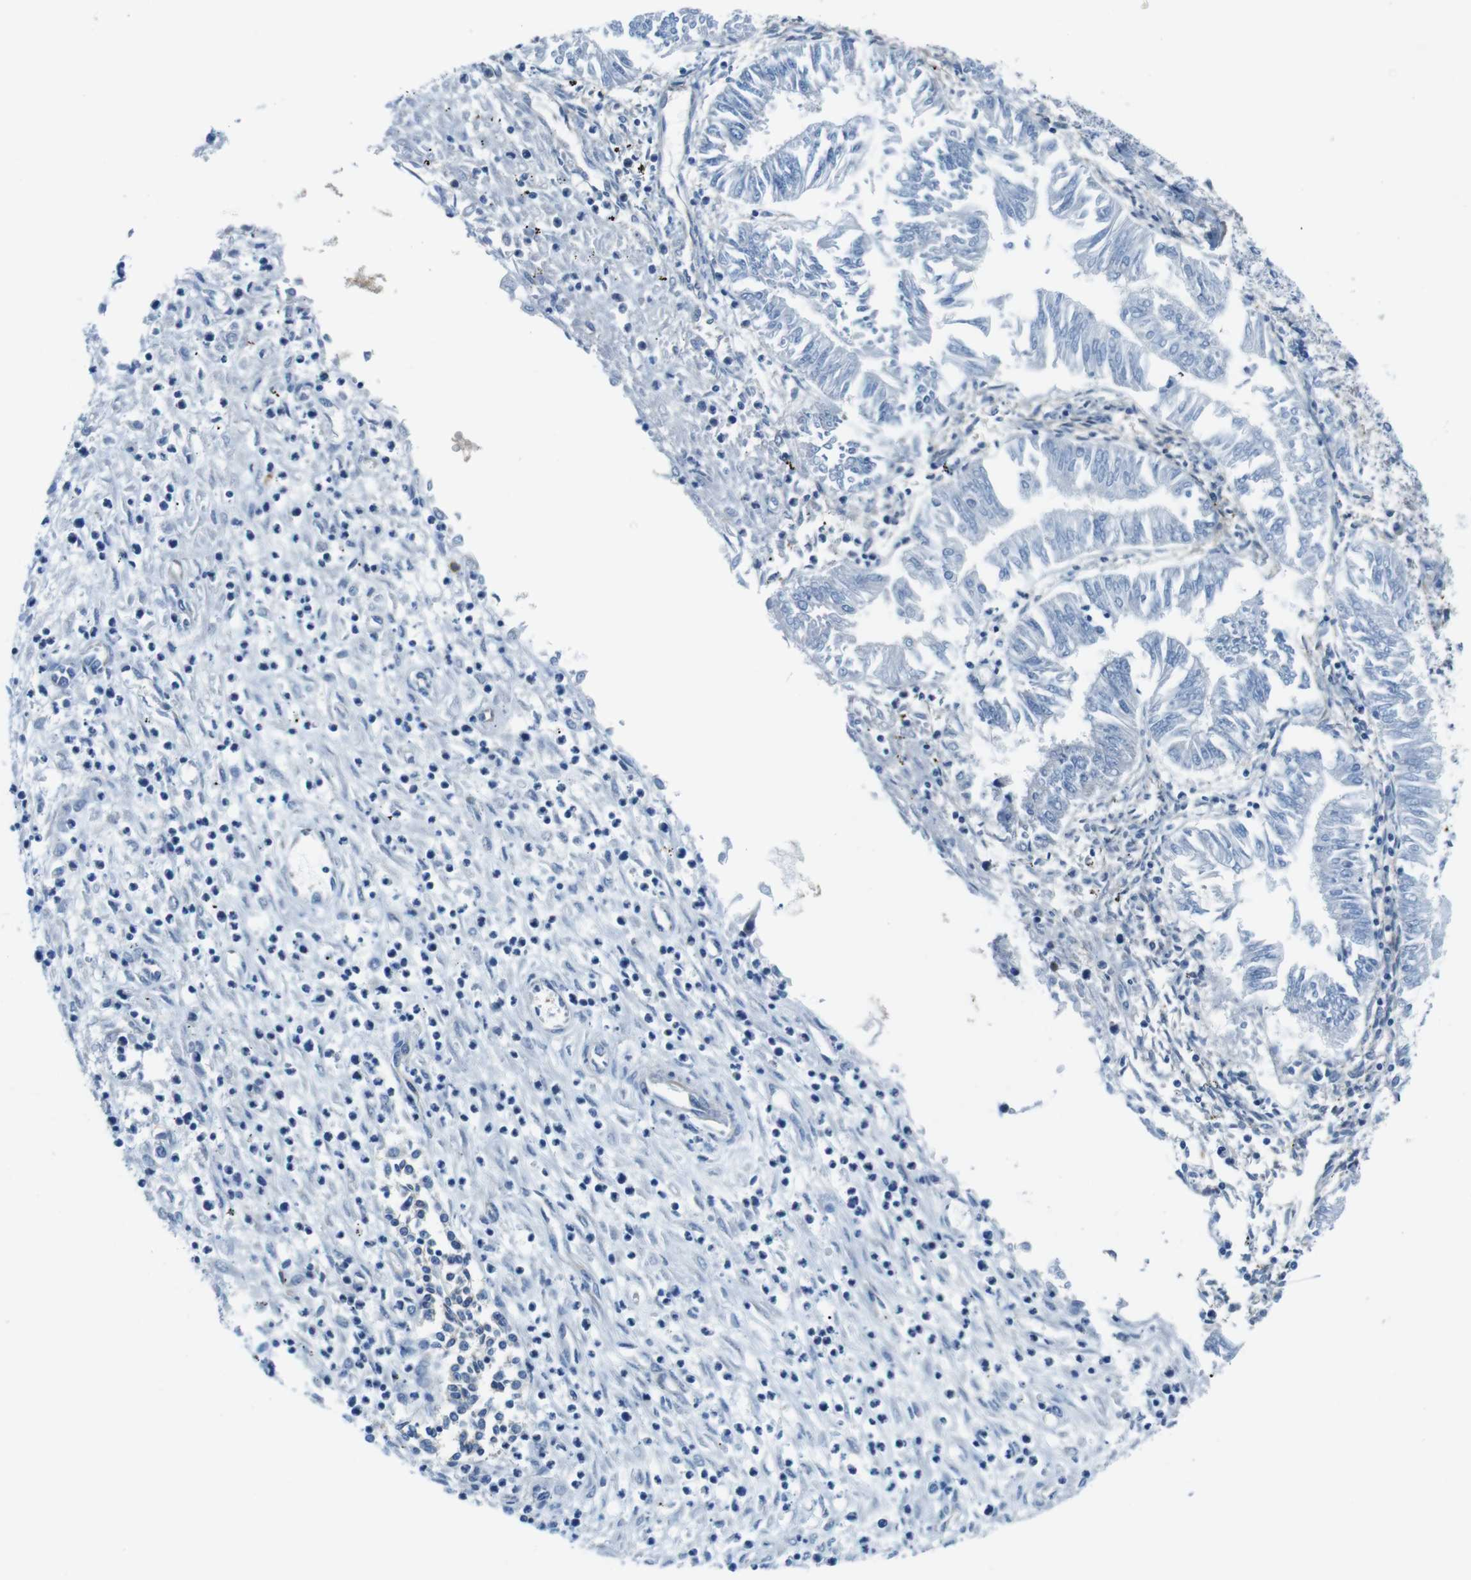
{"staining": {"intensity": "negative", "quantity": "none", "location": "none"}, "tissue": "endometrial cancer", "cell_type": "Tumor cells", "image_type": "cancer", "snomed": [{"axis": "morphology", "description": "Adenocarcinoma, NOS"}, {"axis": "topography", "description": "Endometrium"}], "caption": "A high-resolution histopathology image shows IHC staining of adenocarcinoma (endometrial), which exhibits no significant staining in tumor cells.", "gene": "EMP2", "patient": {"sex": "female", "age": 53}}